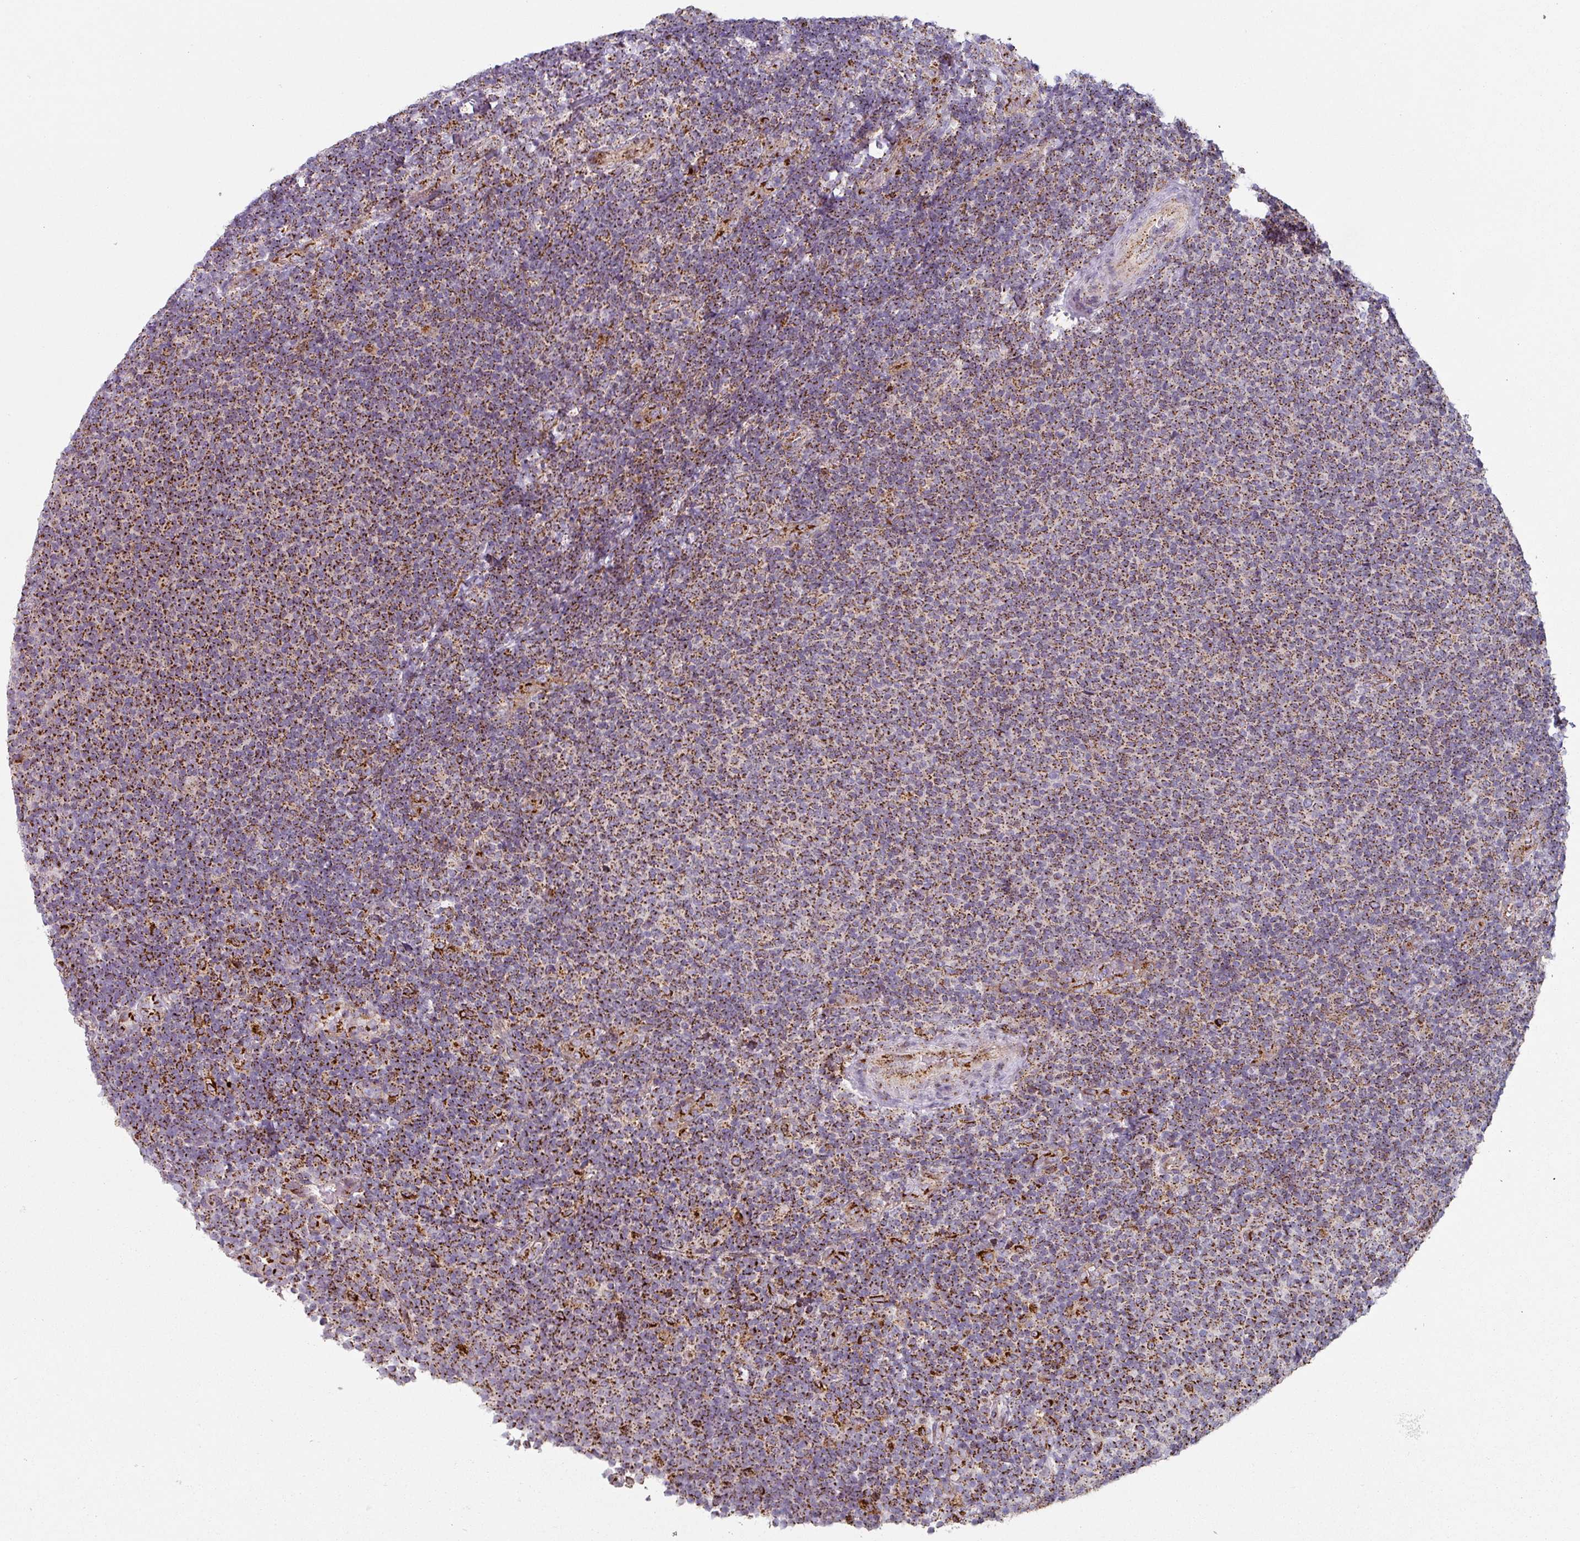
{"staining": {"intensity": "strong", "quantity": "25%-75%", "location": "cytoplasmic/membranous"}, "tissue": "lymphoma", "cell_type": "Tumor cells", "image_type": "cancer", "snomed": [{"axis": "morphology", "description": "Malignant lymphoma, non-Hodgkin's type, Low grade"}, {"axis": "topography", "description": "Lymph node"}], "caption": "High-magnification brightfield microscopy of lymphoma stained with DAB (brown) and counterstained with hematoxylin (blue). tumor cells exhibit strong cytoplasmic/membranous positivity is seen in approximately25%-75% of cells.", "gene": "CCDC85B", "patient": {"sex": "male", "age": 52}}